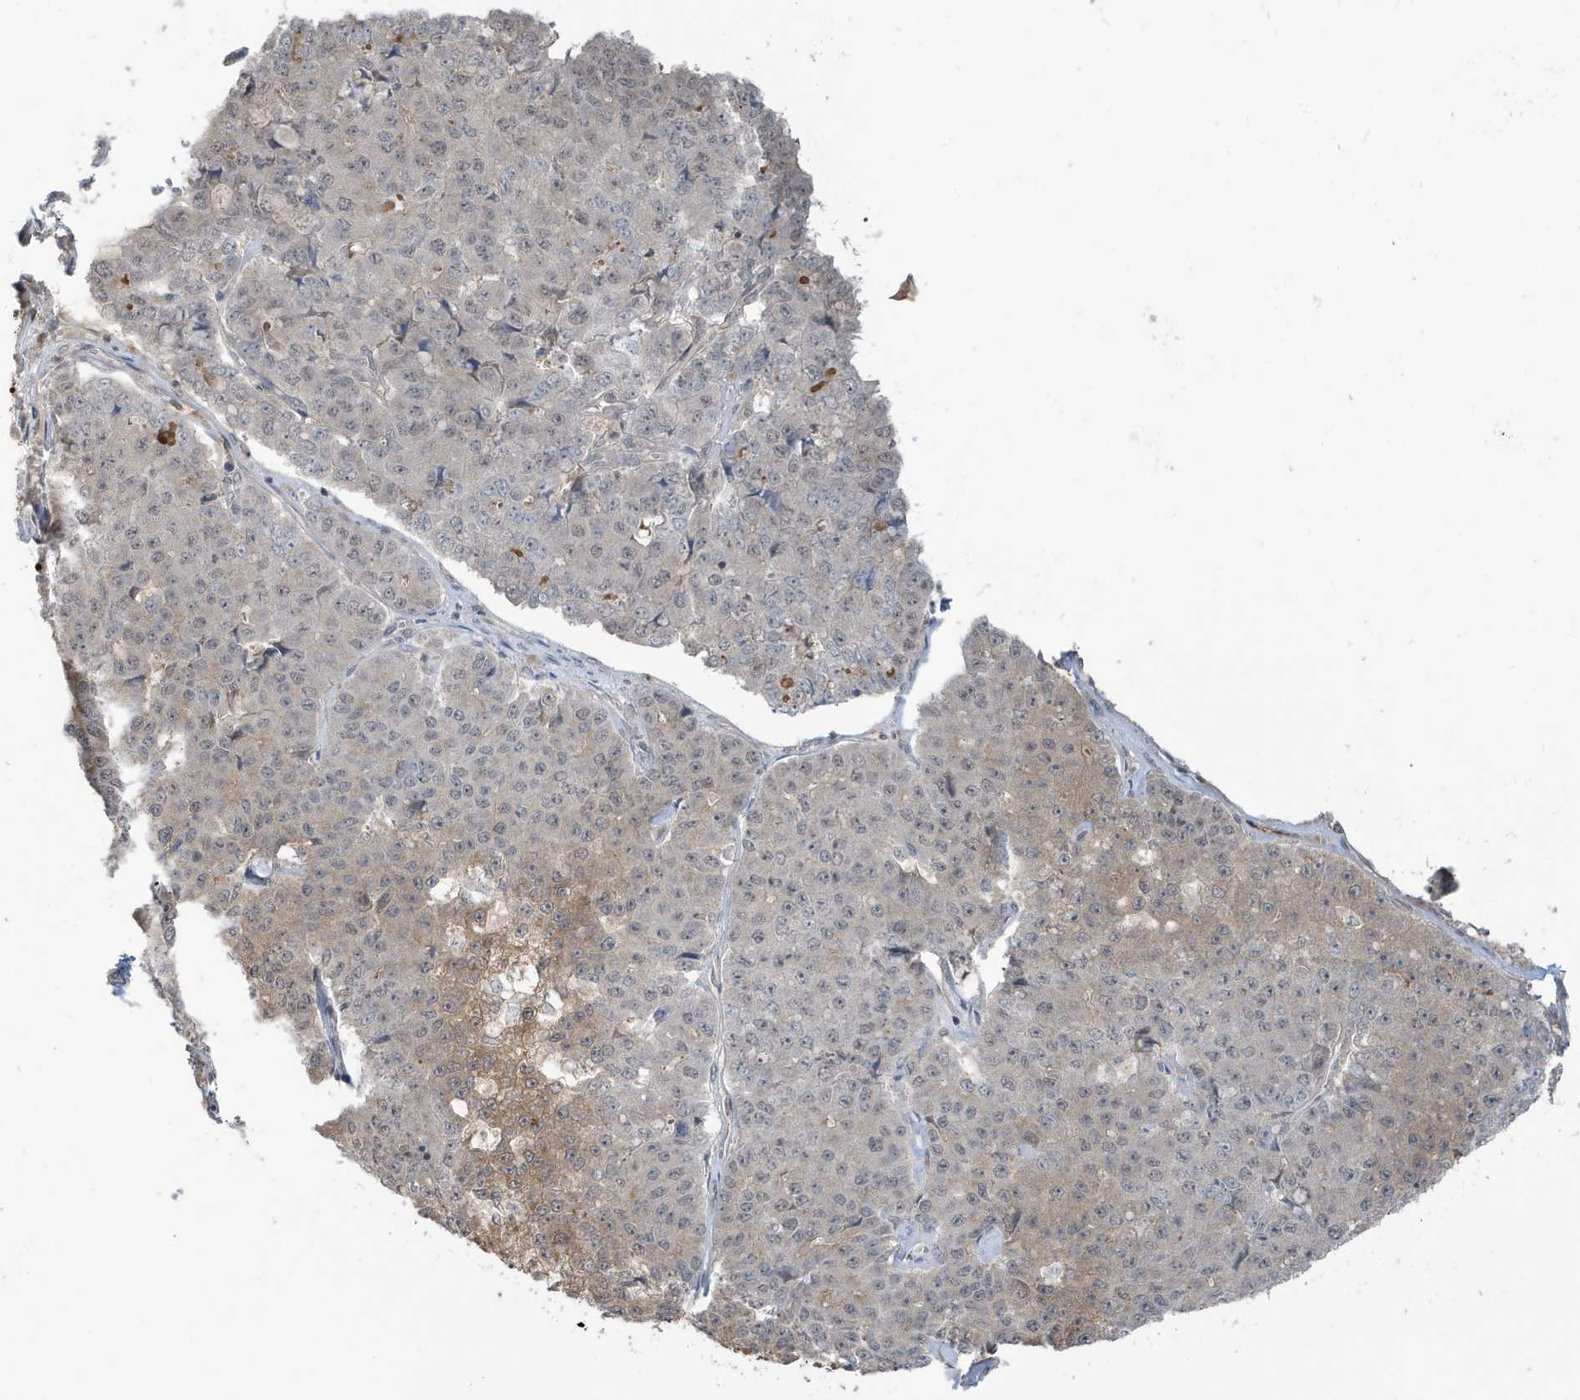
{"staining": {"intensity": "weak", "quantity": "25%-75%", "location": "cytoplasmic/membranous"}, "tissue": "pancreatic cancer", "cell_type": "Tumor cells", "image_type": "cancer", "snomed": [{"axis": "morphology", "description": "Adenocarcinoma, NOS"}, {"axis": "topography", "description": "Pancreas"}], "caption": "A brown stain labels weak cytoplasmic/membranous positivity of a protein in adenocarcinoma (pancreatic) tumor cells. Nuclei are stained in blue.", "gene": "PRRT3", "patient": {"sex": "male", "age": 50}}